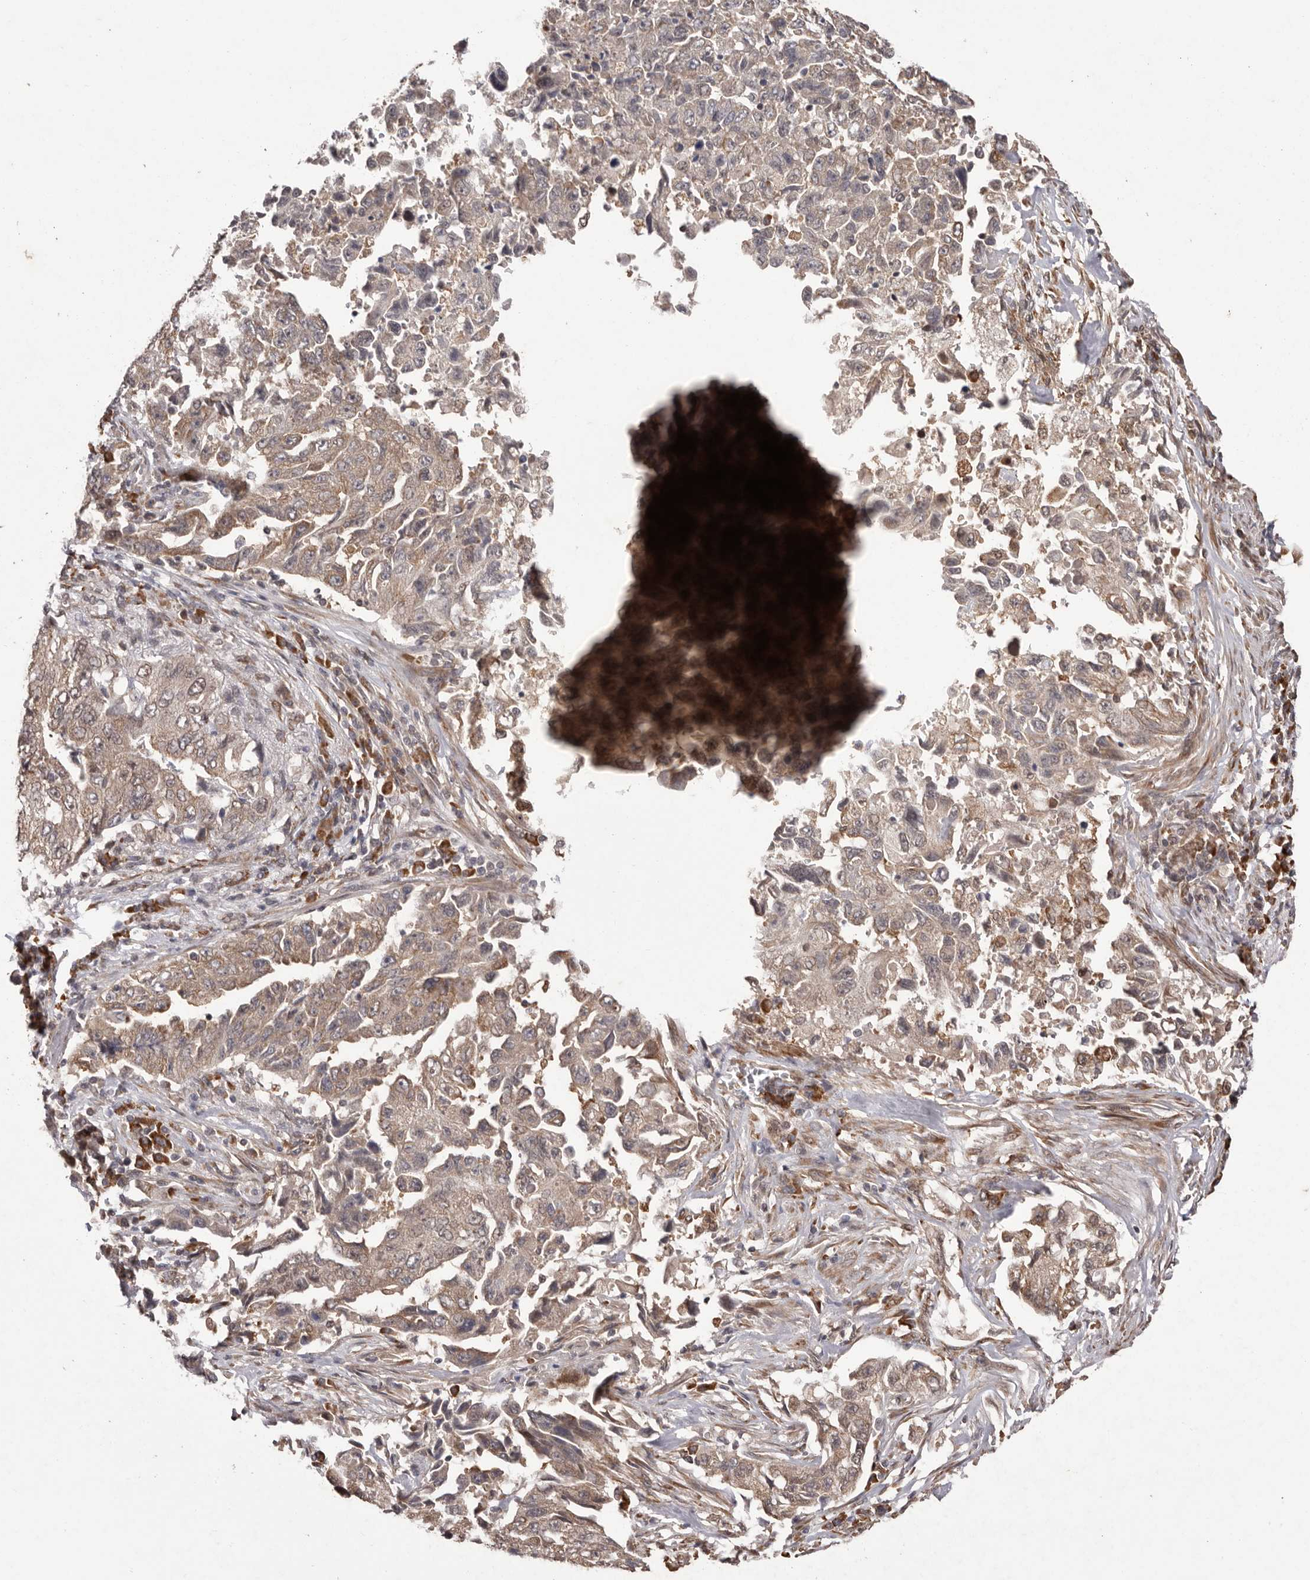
{"staining": {"intensity": "weak", "quantity": ">75%", "location": "cytoplasmic/membranous,nuclear"}, "tissue": "lung cancer", "cell_type": "Tumor cells", "image_type": "cancer", "snomed": [{"axis": "morphology", "description": "Adenocarcinoma, NOS"}, {"axis": "topography", "description": "Lung"}], "caption": "Protein staining demonstrates weak cytoplasmic/membranous and nuclear staining in approximately >75% of tumor cells in adenocarcinoma (lung).", "gene": "LRGUK", "patient": {"sex": "female", "age": 51}}